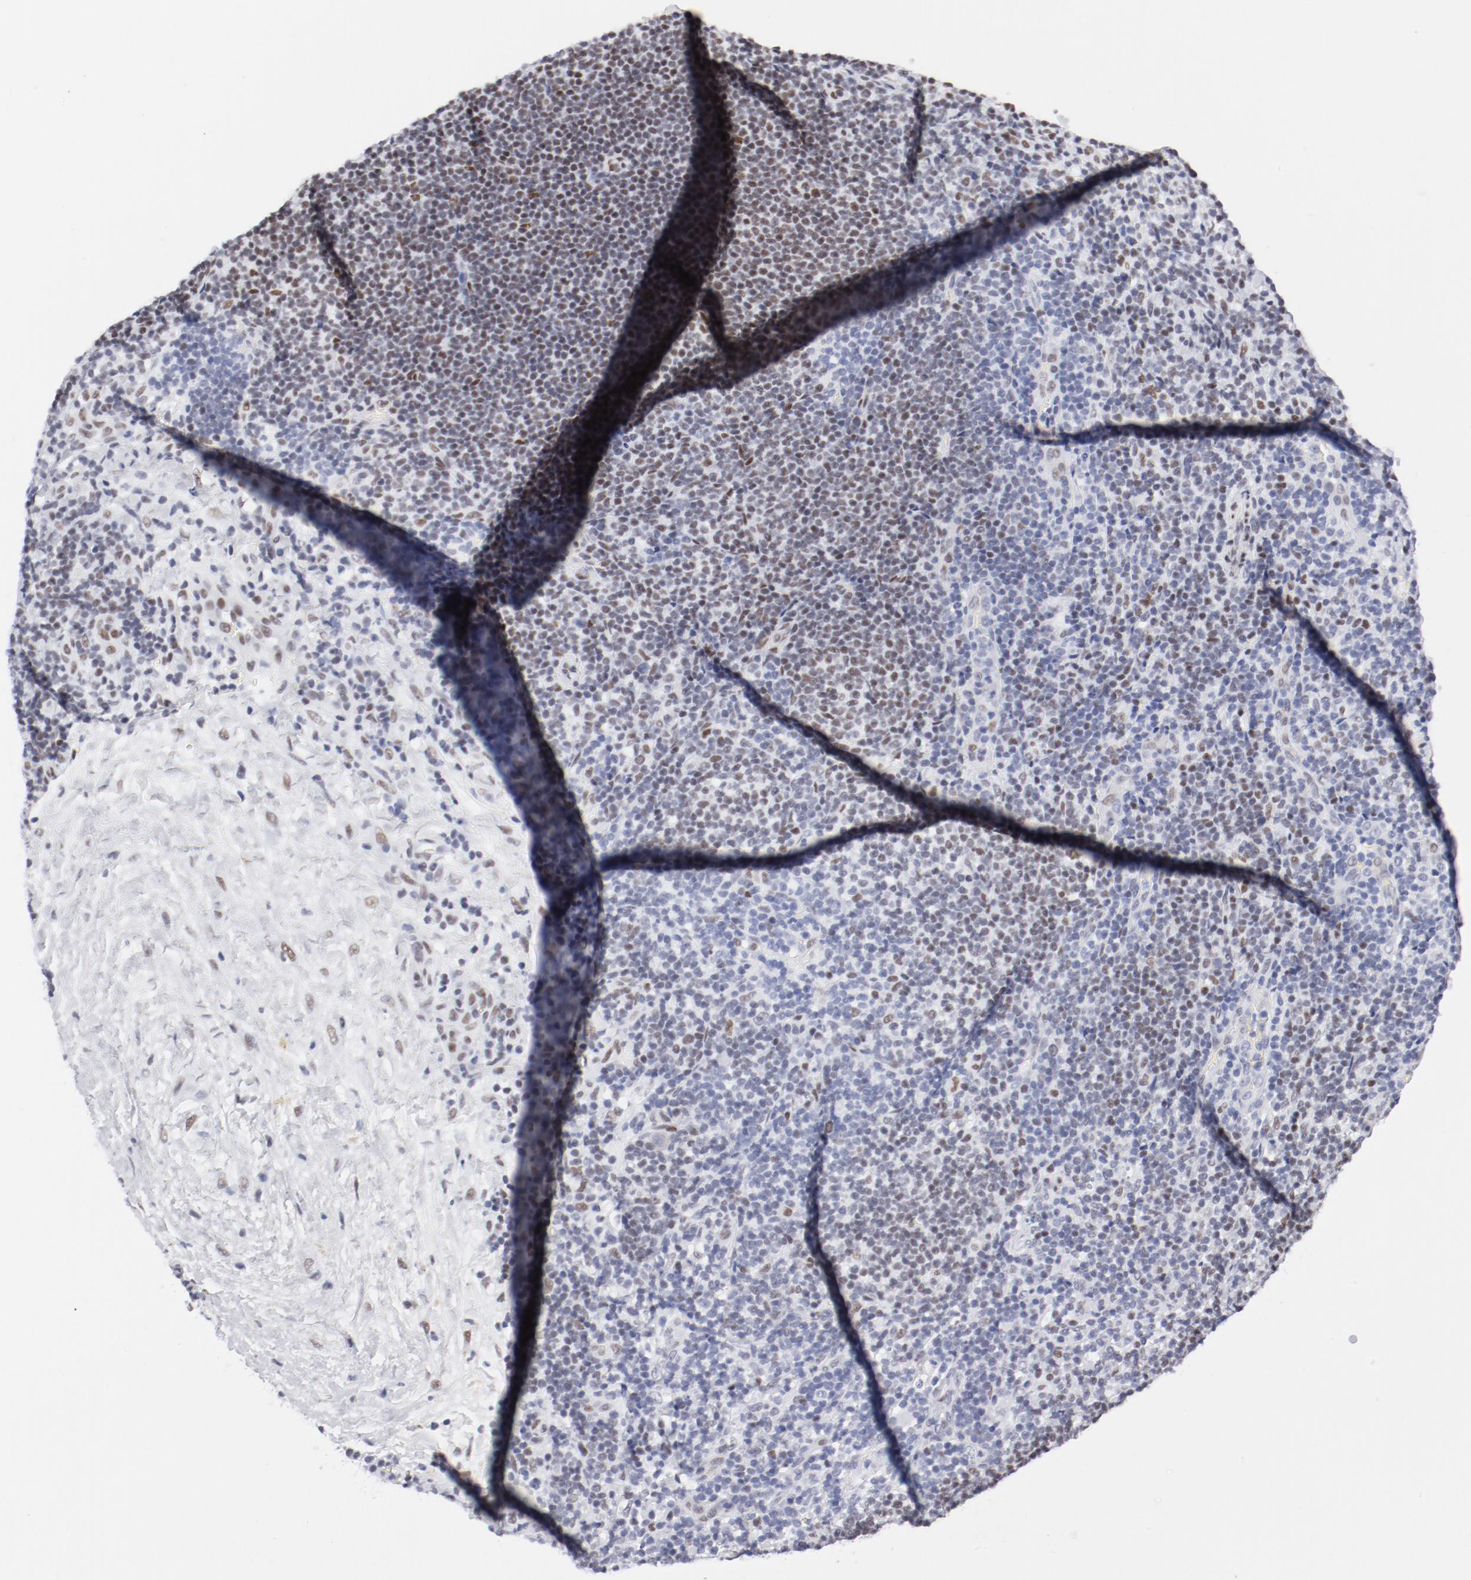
{"staining": {"intensity": "weak", "quantity": "<25%", "location": "nuclear"}, "tissue": "lymphoma", "cell_type": "Tumor cells", "image_type": "cancer", "snomed": [{"axis": "morphology", "description": "Malignant lymphoma, non-Hodgkin's type, Low grade"}, {"axis": "topography", "description": "Lymph node"}], "caption": "Immunohistochemistry (IHC) micrograph of neoplastic tissue: human lymphoma stained with DAB (3,3'-diaminobenzidine) exhibits no significant protein expression in tumor cells.", "gene": "ATF2", "patient": {"sex": "female", "age": 76}}